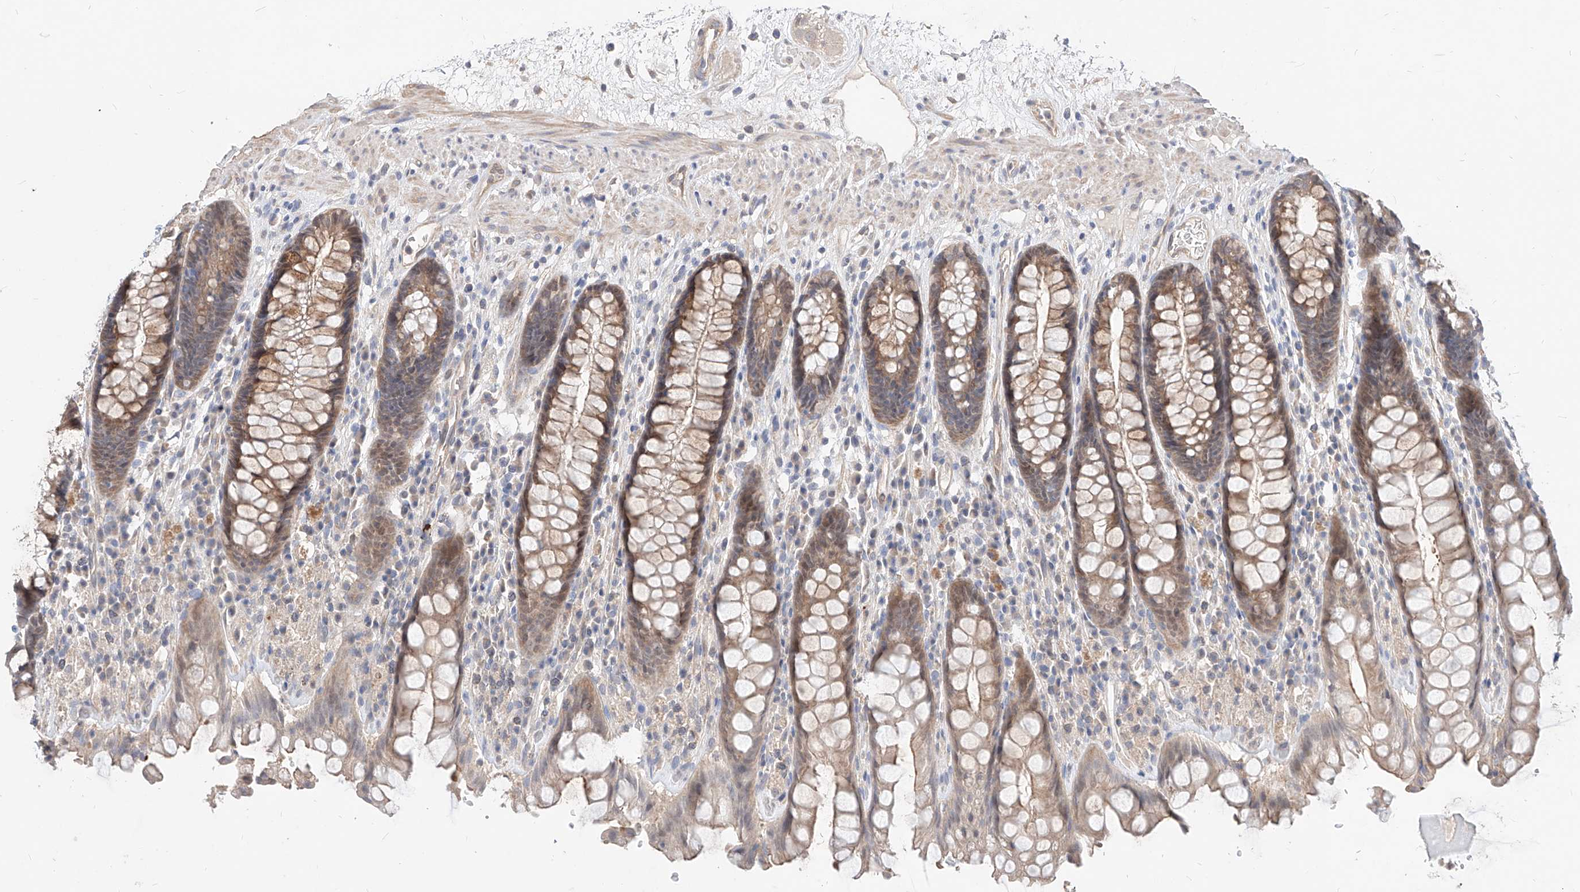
{"staining": {"intensity": "moderate", "quantity": ">75%", "location": "cytoplasmic/membranous"}, "tissue": "rectum", "cell_type": "Glandular cells", "image_type": "normal", "snomed": [{"axis": "morphology", "description": "Normal tissue, NOS"}, {"axis": "topography", "description": "Rectum"}], "caption": "Protein staining displays moderate cytoplasmic/membranous expression in approximately >75% of glandular cells in benign rectum.", "gene": "TSNAX", "patient": {"sex": "male", "age": 64}}